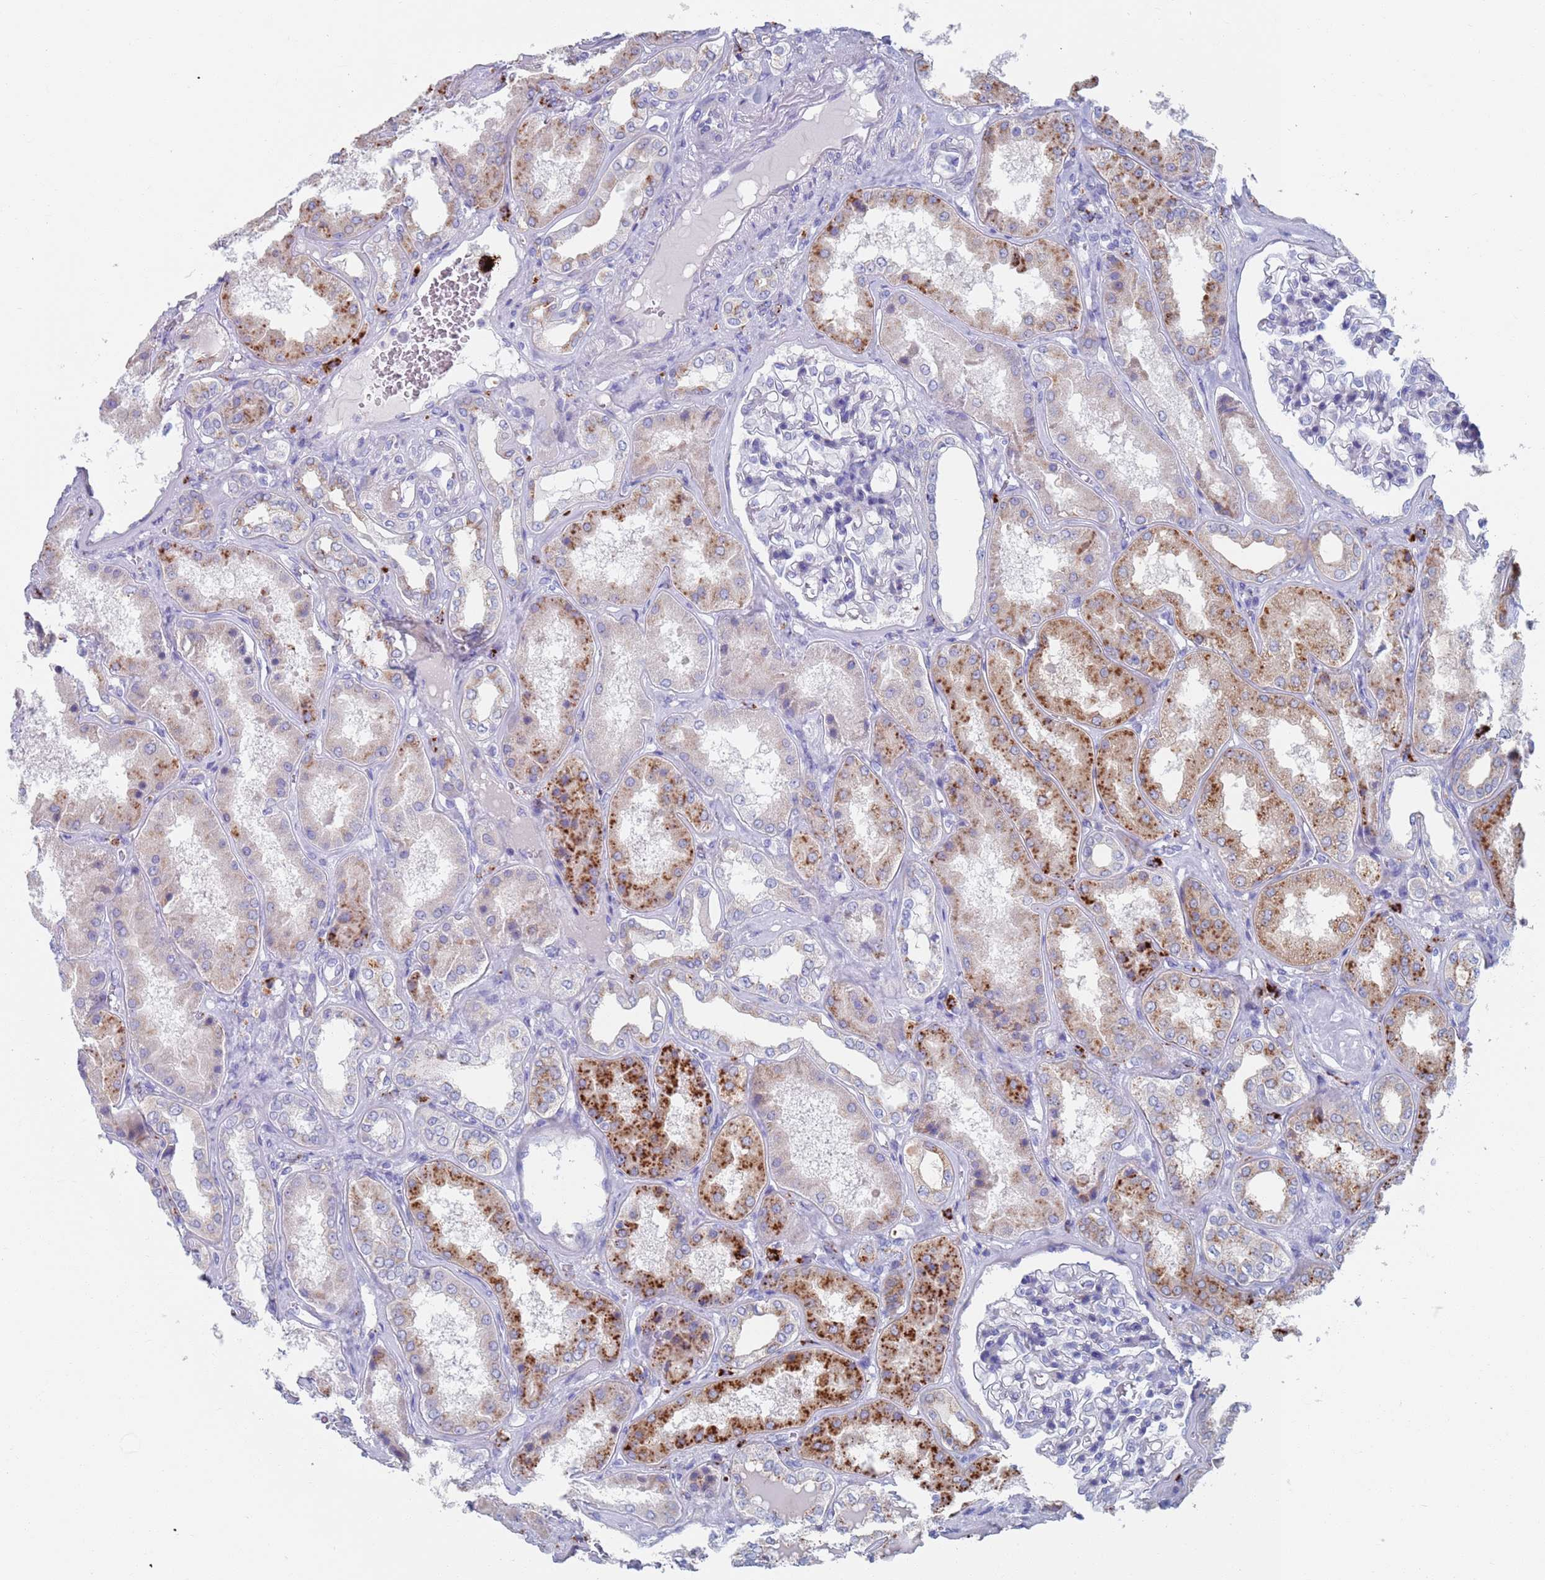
{"staining": {"intensity": "negative", "quantity": "none", "location": "none"}, "tissue": "kidney", "cell_type": "Cells in glomeruli", "image_type": "normal", "snomed": [{"axis": "morphology", "description": "Normal tissue, NOS"}, {"axis": "topography", "description": "Kidney"}], "caption": "High magnification brightfield microscopy of unremarkable kidney stained with DAB (brown) and counterstained with hematoxylin (blue): cells in glomeruli show no significant positivity. Brightfield microscopy of immunohistochemistry (IHC) stained with DAB (3,3'-diaminobenzidine) (brown) and hematoxylin (blue), captured at high magnification.", "gene": "FUCA1", "patient": {"sex": "female", "age": 56}}